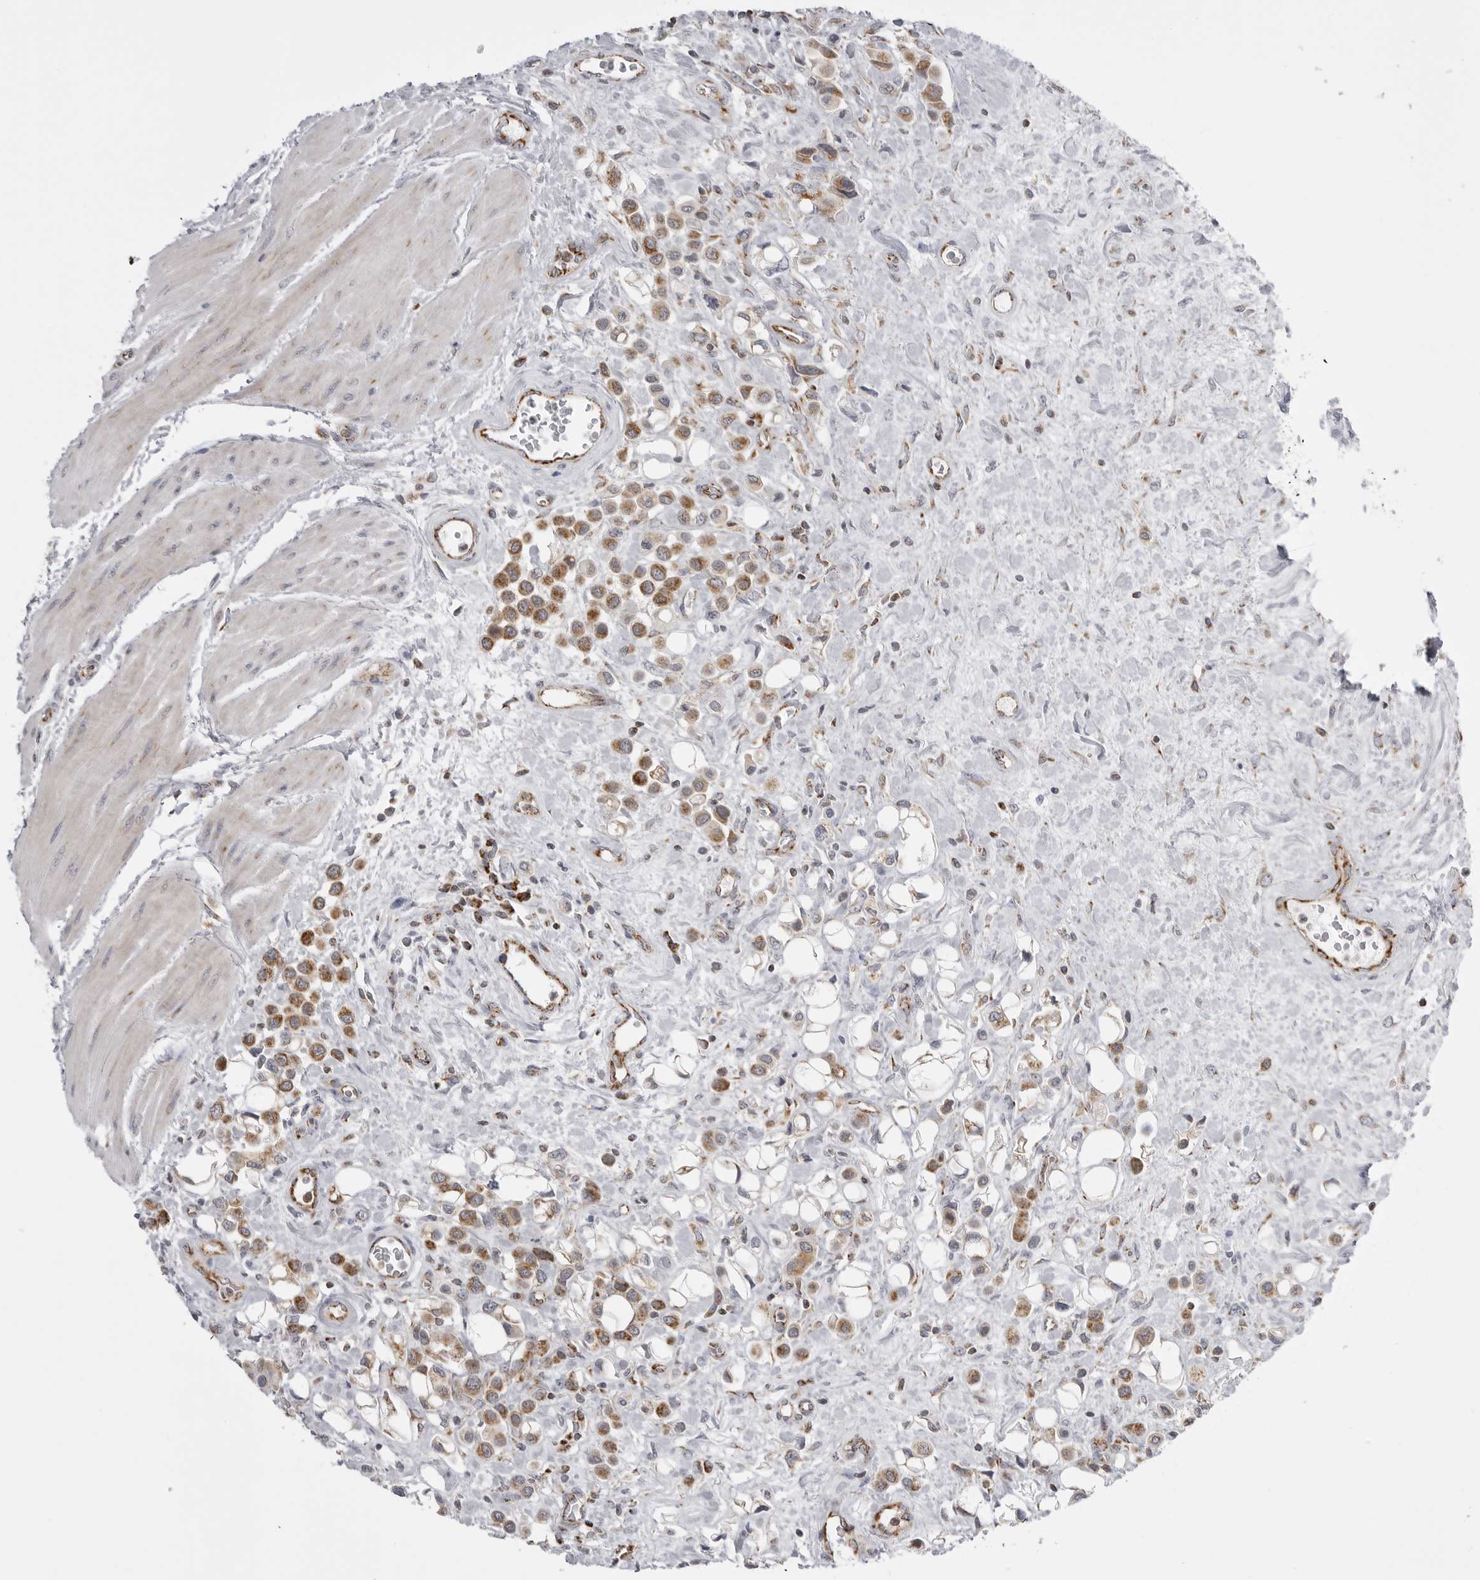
{"staining": {"intensity": "moderate", "quantity": ">75%", "location": "cytoplasmic/membranous"}, "tissue": "urothelial cancer", "cell_type": "Tumor cells", "image_type": "cancer", "snomed": [{"axis": "morphology", "description": "Urothelial carcinoma, High grade"}, {"axis": "topography", "description": "Urinary bladder"}], "caption": "A photomicrograph of human urothelial cancer stained for a protein exhibits moderate cytoplasmic/membranous brown staining in tumor cells. (Brightfield microscopy of DAB IHC at high magnification).", "gene": "TUFM", "patient": {"sex": "male", "age": 50}}